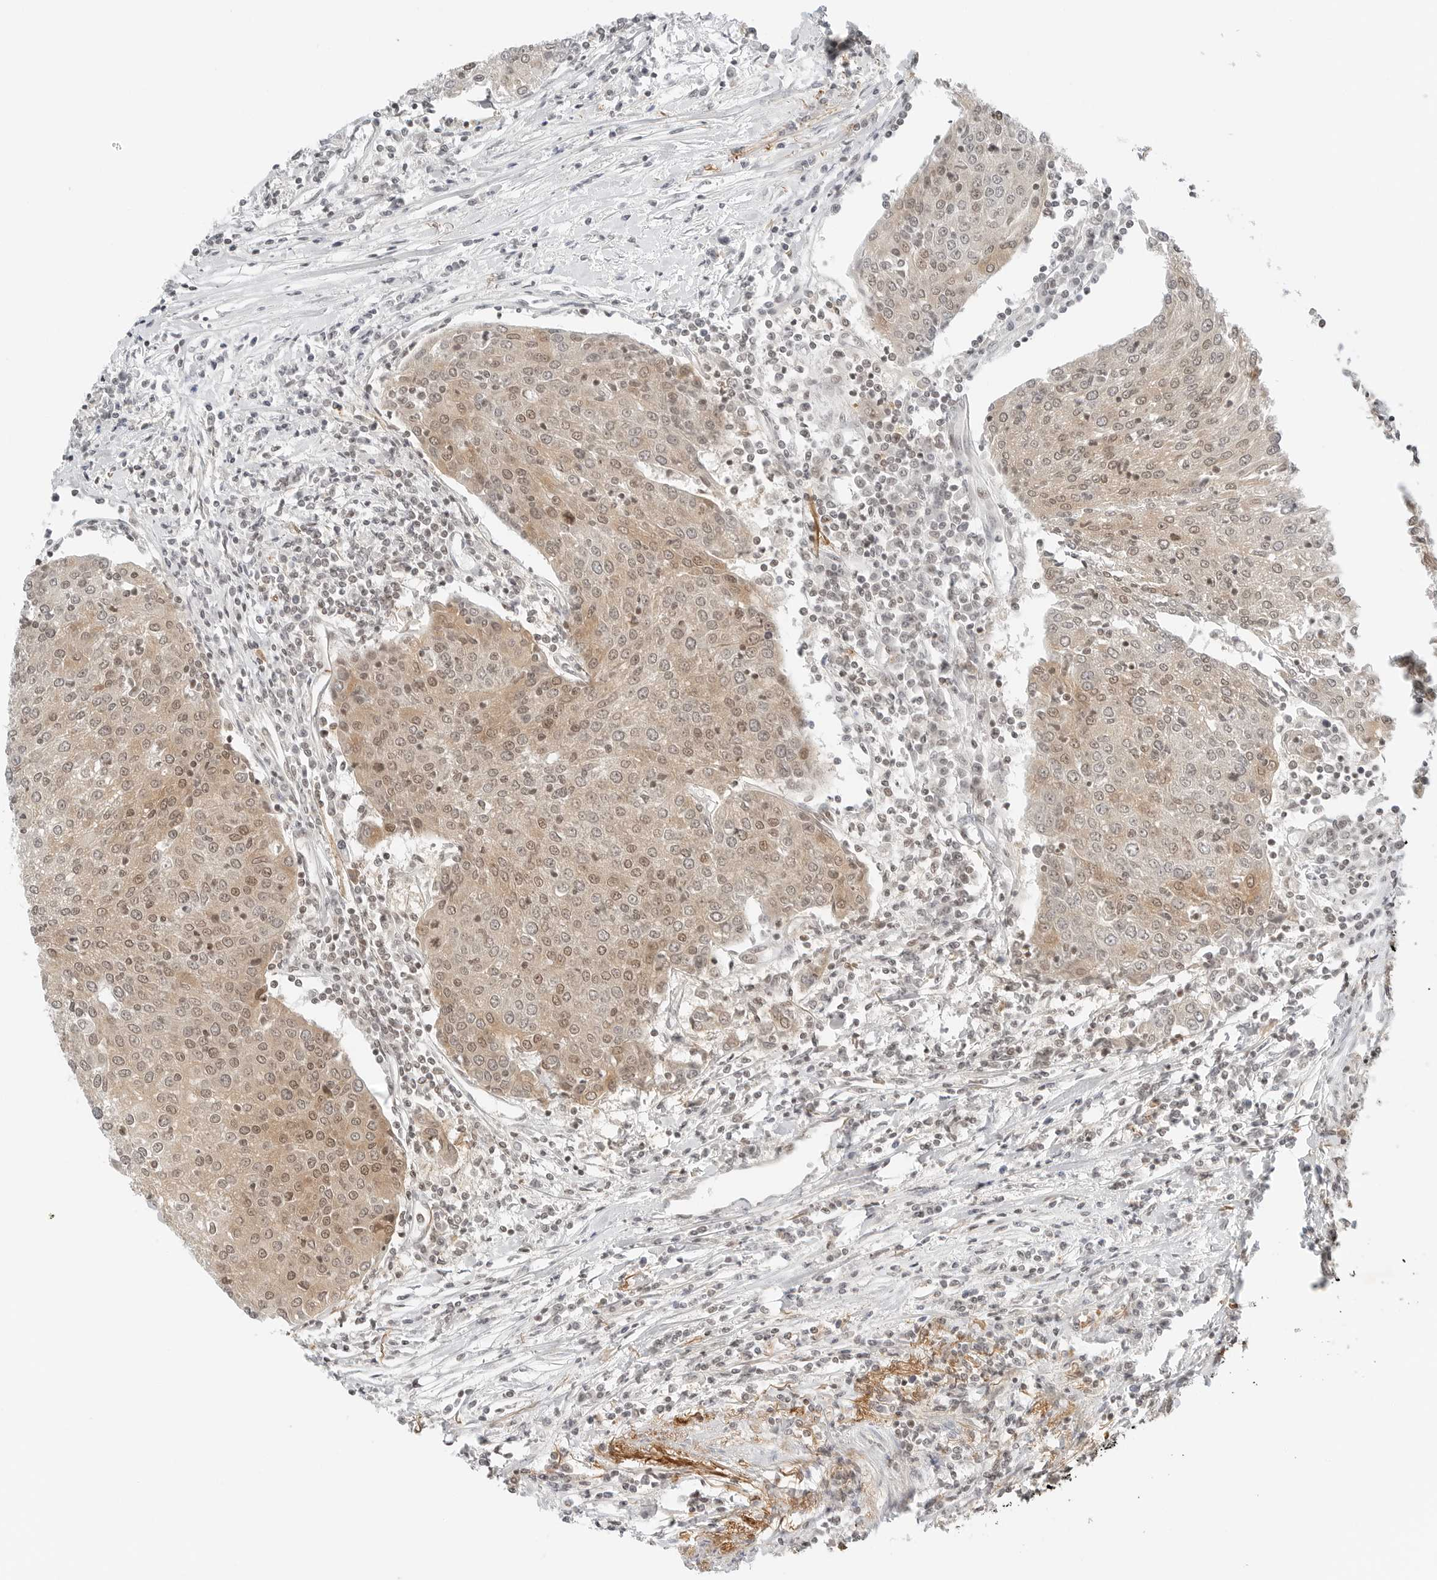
{"staining": {"intensity": "moderate", "quantity": ">75%", "location": "cytoplasmic/membranous,nuclear"}, "tissue": "urothelial cancer", "cell_type": "Tumor cells", "image_type": "cancer", "snomed": [{"axis": "morphology", "description": "Urothelial carcinoma, High grade"}, {"axis": "topography", "description": "Urinary bladder"}], "caption": "Immunohistochemical staining of human high-grade urothelial carcinoma reveals medium levels of moderate cytoplasmic/membranous and nuclear protein expression in about >75% of tumor cells.", "gene": "CRTC2", "patient": {"sex": "female", "age": 85}}